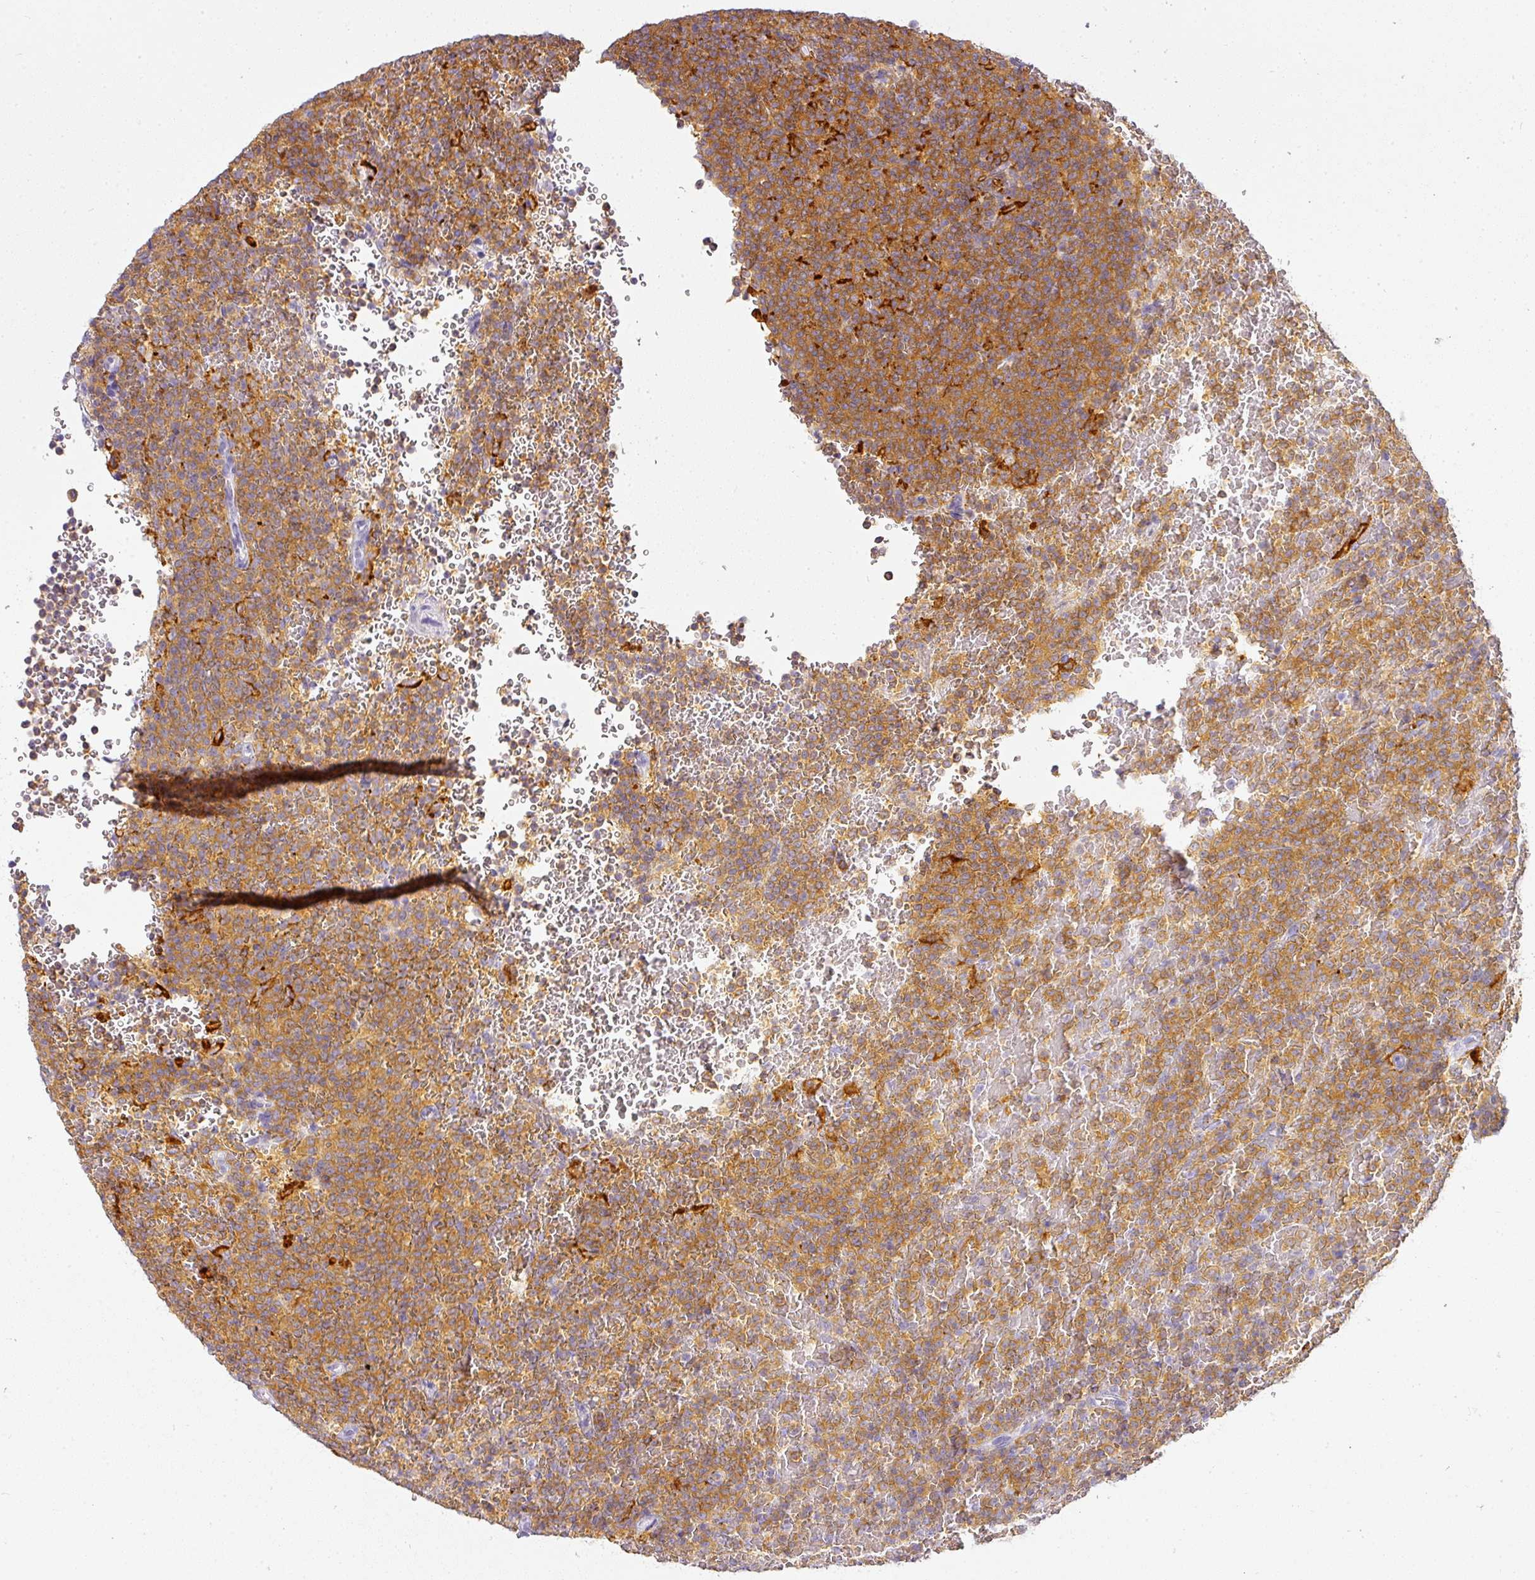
{"staining": {"intensity": "moderate", "quantity": ">75%", "location": "cytoplasmic/membranous"}, "tissue": "lymphoma", "cell_type": "Tumor cells", "image_type": "cancer", "snomed": [{"axis": "morphology", "description": "Malignant lymphoma, non-Hodgkin's type, Low grade"}, {"axis": "topography", "description": "Spleen"}], "caption": "IHC (DAB) staining of human lymphoma demonstrates moderate cytoplasmic/membranous protein positivity in about >75% of tumor cells.", "gene": "TMEM42", "patient": {"sex": "male", "age": 60}}